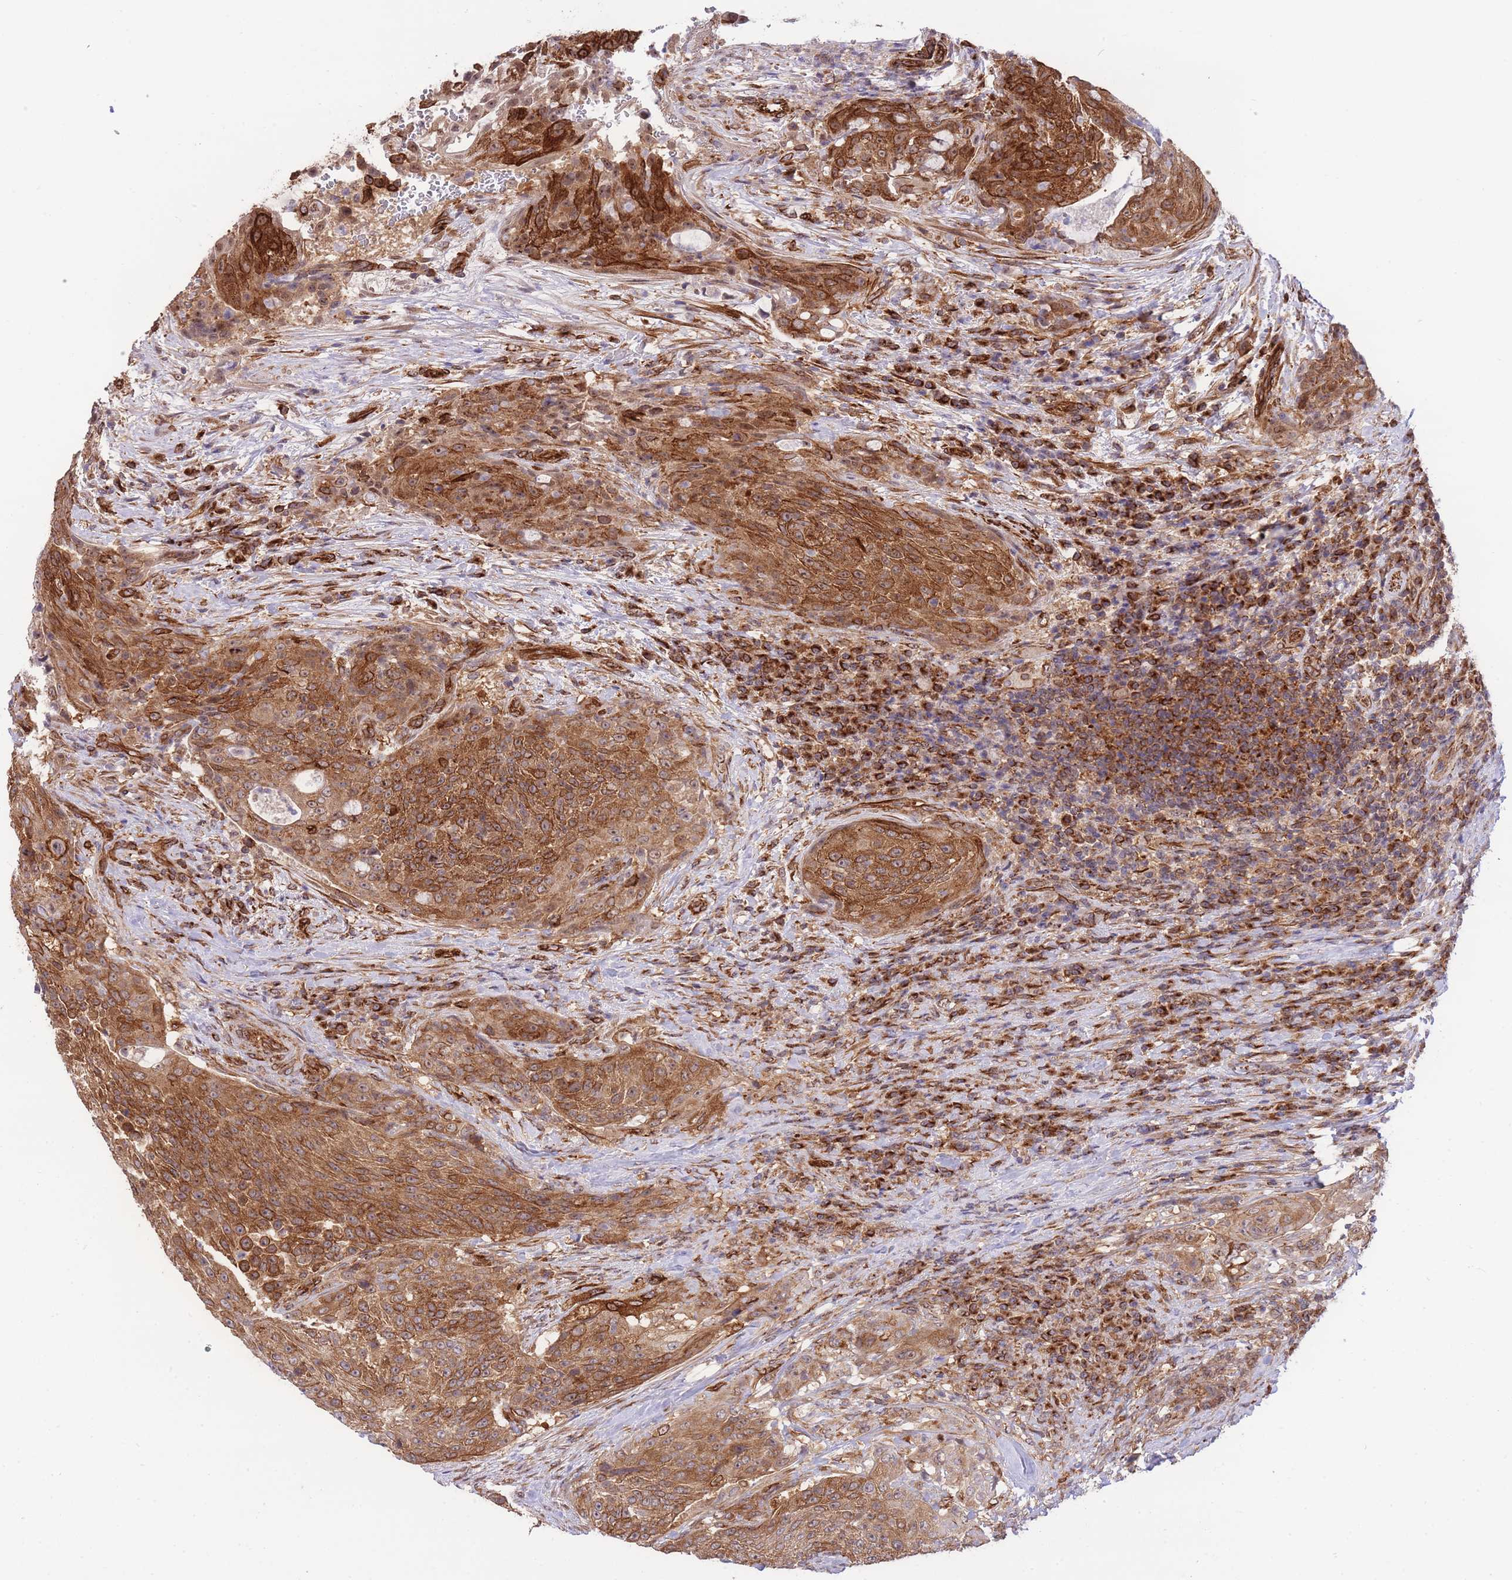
{"staining": {"intensity": "moderate", "quantity": ">75%", "location": "cytoplasmic/membranous"}, "tissue": "urothelial cancer", "cell_type": "Tumor cells", "image_type": "cancer", "snomed": [{"axis": "morphology", "description": "Urothelial carcinoma, High grade"}, {"axis": "topography", "description": "Urinary bladder"}], "caption": "Urothelial cancer stained with IHC displays moderate cytoplasmic/membranous staining in about >75% of tumor cells.", "gene": "EXOSC8", "patient": {"sex": "female", "age": 63}}